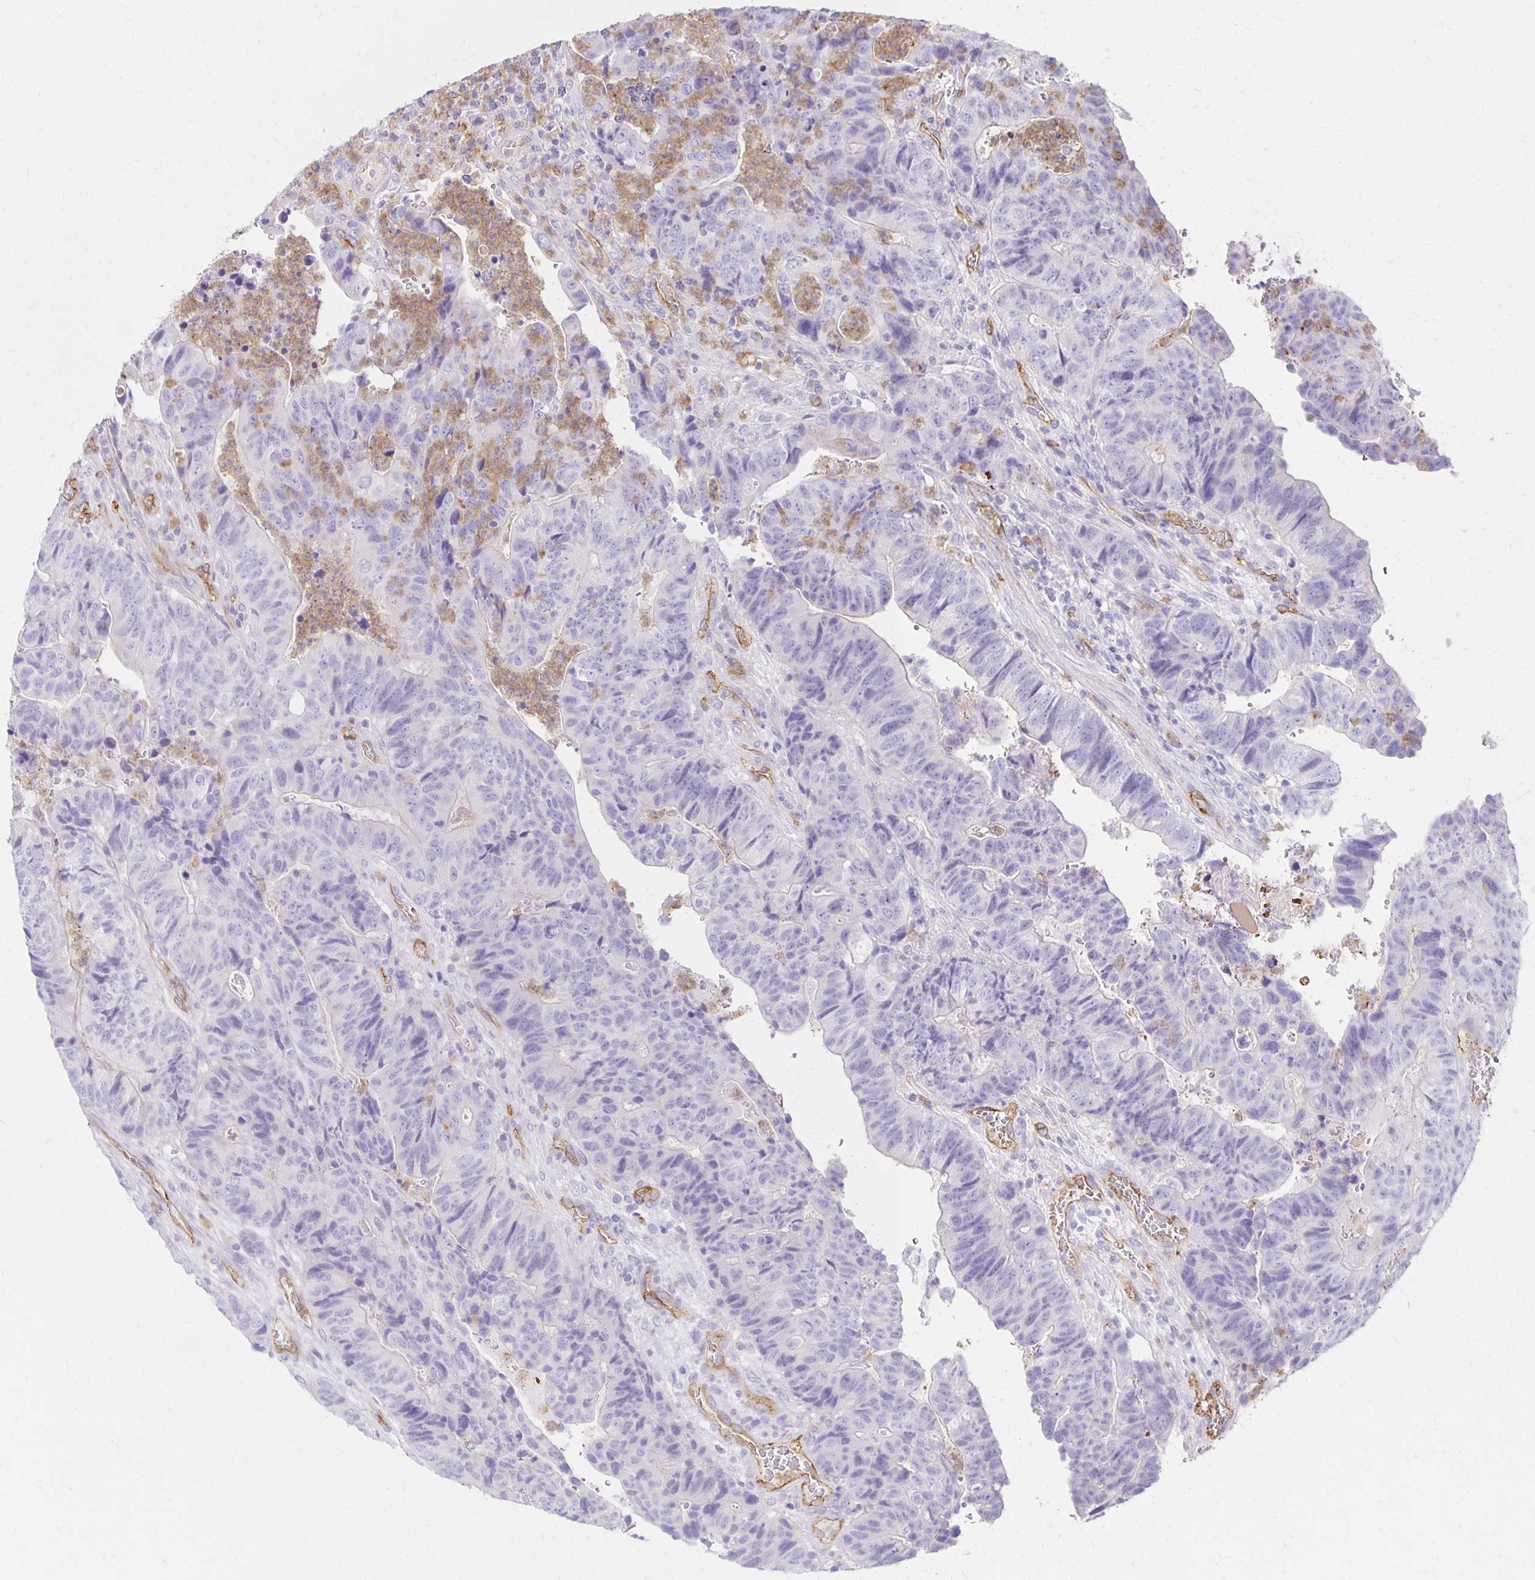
{"staining": {"intensity": "negative", "quantity": "none", "location": "none"}, "tissue": "colorectal cancer", "cell_type": "Tumor cells", "image_type": "cancer", "snomed": [{"axis": "morphology", "description": "Normal tissue, NOS"}, {"axis": "morphology", "description": "Adenocarcinoma, NOS"}, {"axis": "topography", "description": "Colon"}], "caption": "A photomicrograph of colorectal adenocarcinoma stained for a protein reveals no brown staining in tumor cells. (Immunohistochemistry (ihc), brightfield microscopy, high magnification).", "gene": "TTYH1", "patient": {"sex": "female", "age": 48}}